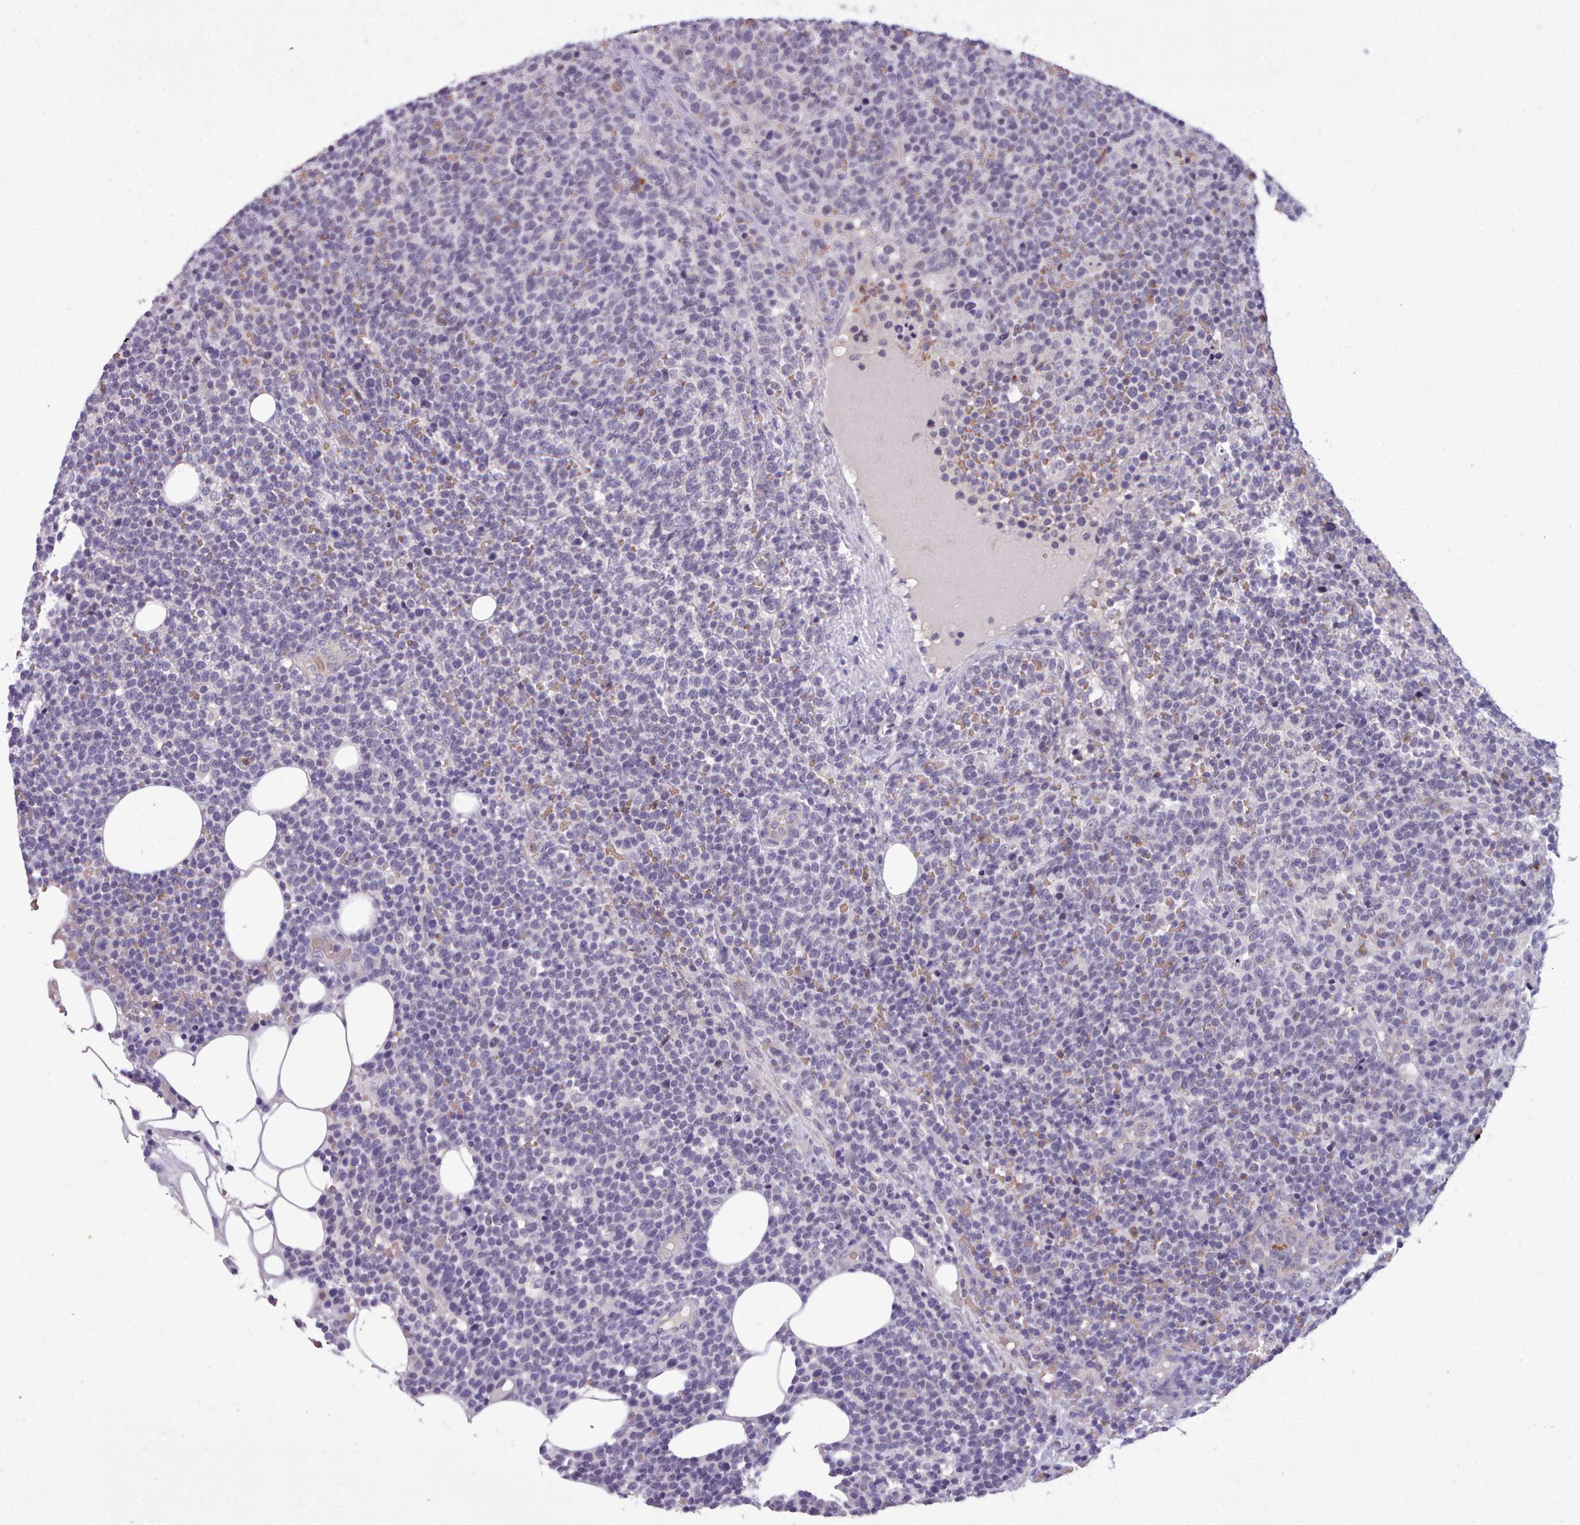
{"staining": {"intensity": "negative", "quantity": "none", "location": "none"}, "tissue": "lymphoma", "cell_type": "Tumor cells", "image_type": "cancer", "snomed": [{"axis": "morphology", "description": "Malignant lymphoma, non-Hodgkin's type, High grade"}, {"axis": "topography", "description": "Lymph node"}], "caption": "A micrograph of lymphoma stained for a protein reveals no brown staining in tumor cells.", "gene": "KCTD16", "patient": {"sex": "male", "age": 61}}